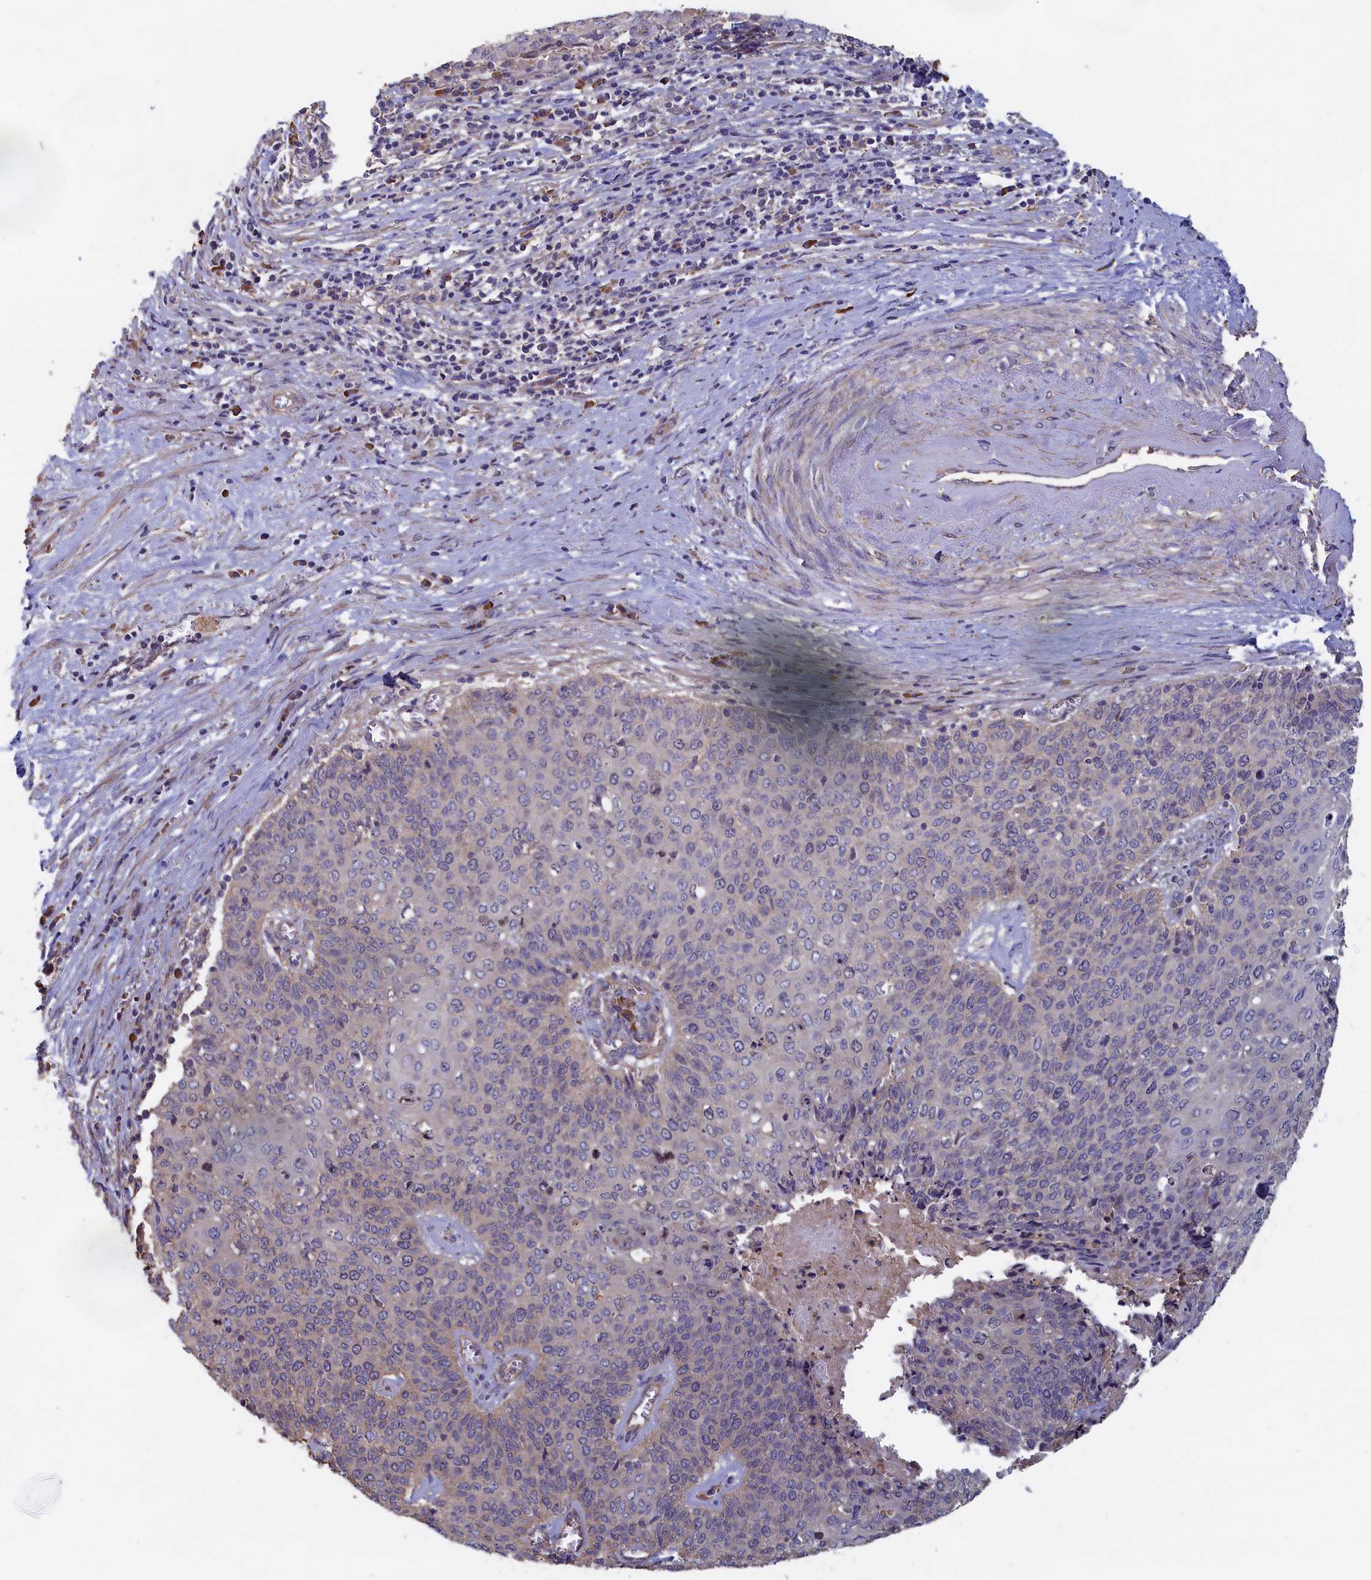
{"staining": {"intensity": "negative", "quantity": "none", "location": "none"}, "tissue": "cervical cancer", "cell_type": "Tumor cells", "image_type": "cancer", "snomed": [{"axis": "morphology", "description": "Squamous cell carcinoma, NOS"}, {"axis": "topography", "description": "Cervix"}], "caption": "Protein analysis of cervical squamous cell carcinoma displays no significant staining in tumor cells.", "gene": "ANKRD2", "patient": {"sex": "female", "age": 39}}